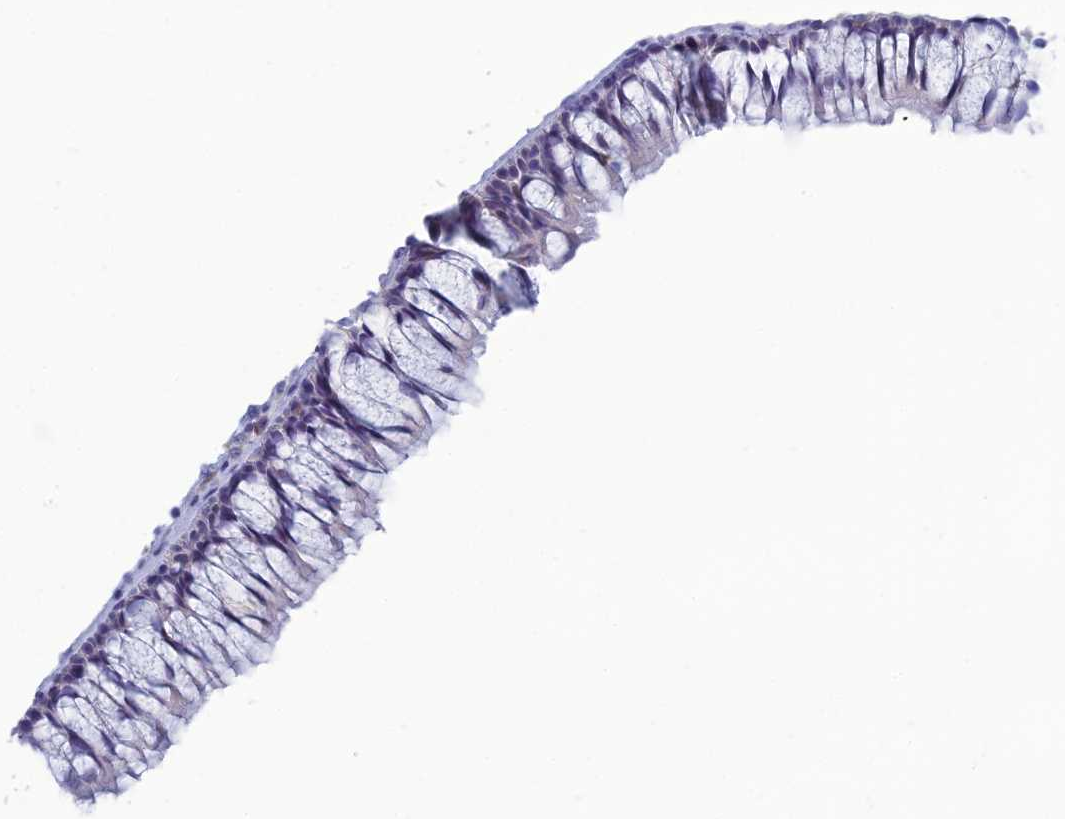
{"staining": {"intensity": "negative", "quantity": "none", "location": "none"}, "tissue": "nasopharynx", "cell_type": "Respiratory epithelial cells", "image_type": "normal", "snomed": [{"axis": "morphology", "description": "Normal tissue, NOS"}, {"axis": "morphology", "description": "Inflammation, NOS"}, {"axis": "morphology", "description": "Malignant melanoma, Metastatic site"}, {"axis": "topography", "description": "Nasopharynx"}], "caption": "Histopathology image shows no significant protein staining in respiratory epithelial cells of normal nasopharynx.", "gene": "MUC13", "patient": {"sex": "male", "age": 70}}